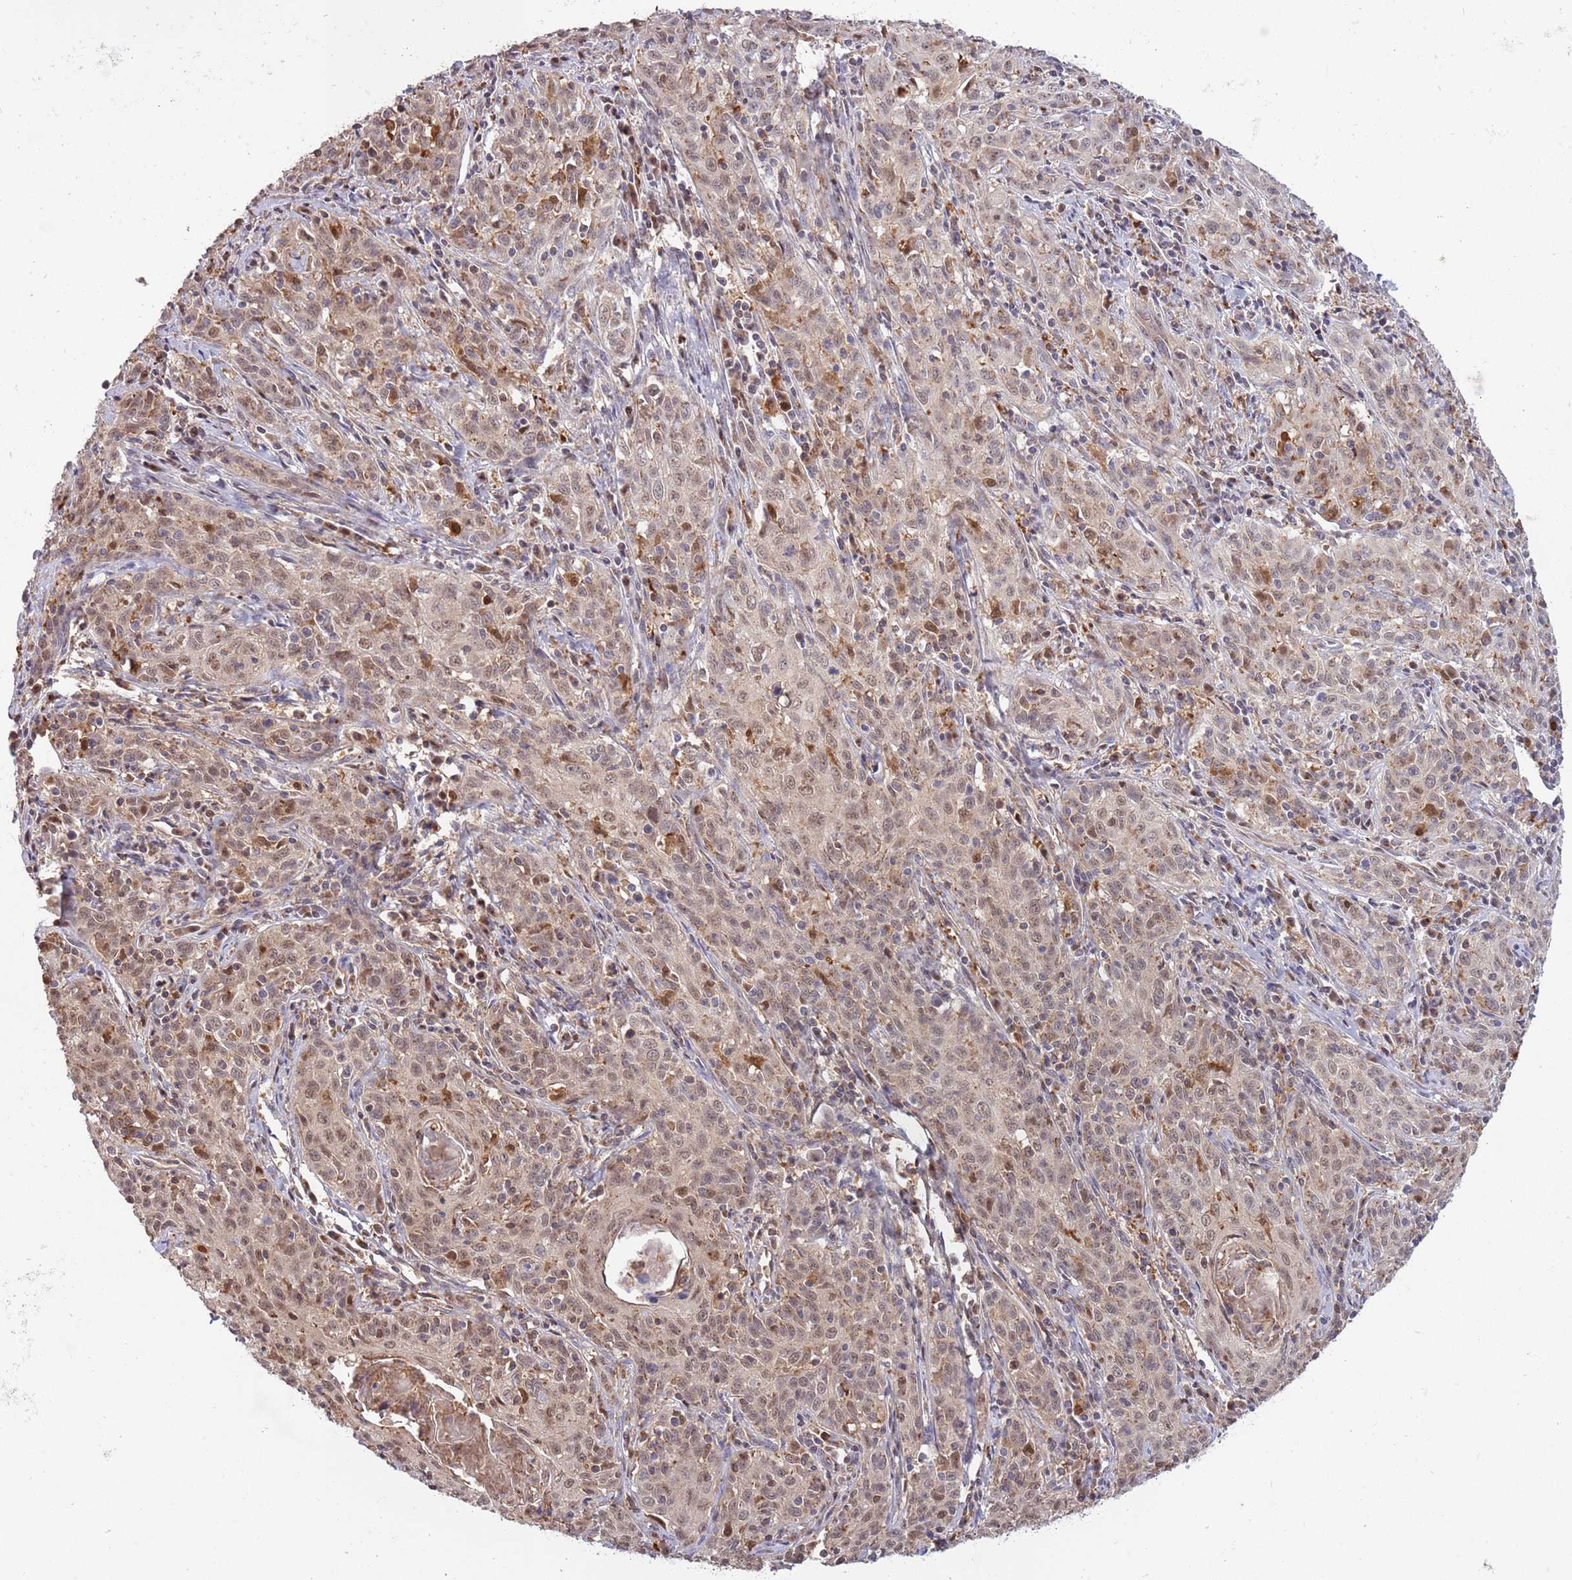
{"staining": {"intensity": "weak", "quantity": ">75%", "location": "nuclear"}, "tissue": "cervical cancer", "cell_type": "Tumor cells", "image_type": "cancer", "snomed": [{"axis": "morphology", "description": "Squamous cell carcinoma, NOS"}, {"axis": "topography", "description": "Cervix"}], "caption": "Brown immunohistochemical staining in cervical cancer (squamous cell carcinoma) shows weak nuclear positivity in about >75% of tumor cells. The staining is performed using DAB (3,3'-diaminobenzidine) brown chromogen to label protein expression. The nuclei are counter-stained blue using hematoxylin.", "gene": "CCNJL", "patient": {"sex": "female", "age": 57}}